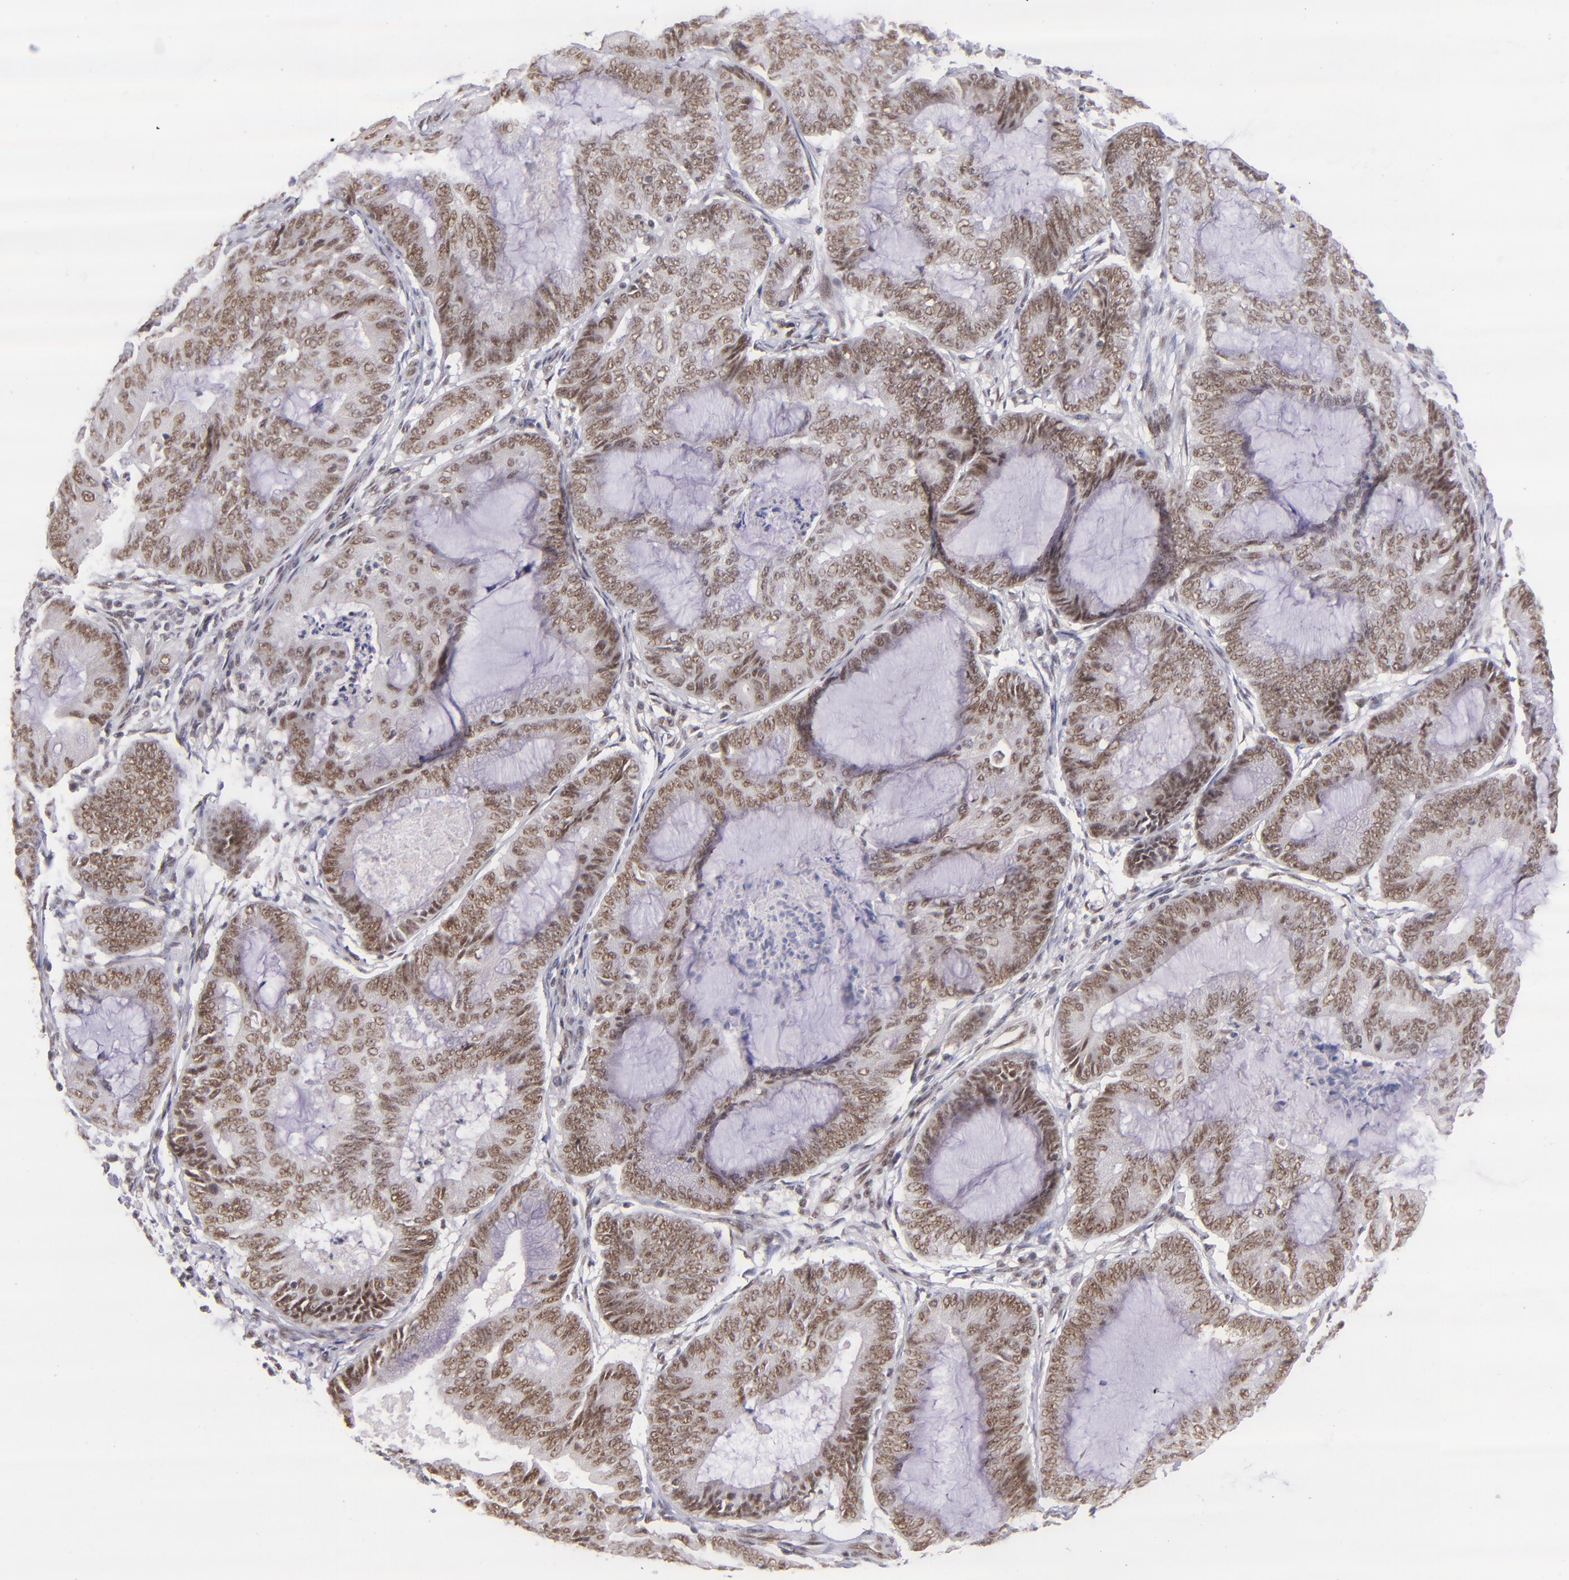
{"staining": {"intensity": "moderate", "quantity": ">75%", "location": "nuclear"}, "tissue": "endometrial cancer", "cell_type": "Tumor cells", "image_type": "cancer", "snomed": [{"axis": "morphology", "description": "Adenocarcinoma, NOS"}, {"axis": "topography", "description": "Endometrium"}], "caption": "The photomicrograph shows immunohistochemical staining of adenocarcinoma (endometrial). There is moderate nuclear expression is appreciated in about >75% of tumor cells.", "gene": "ZNF148", "patient": {"sex": "female", "age": 63}}